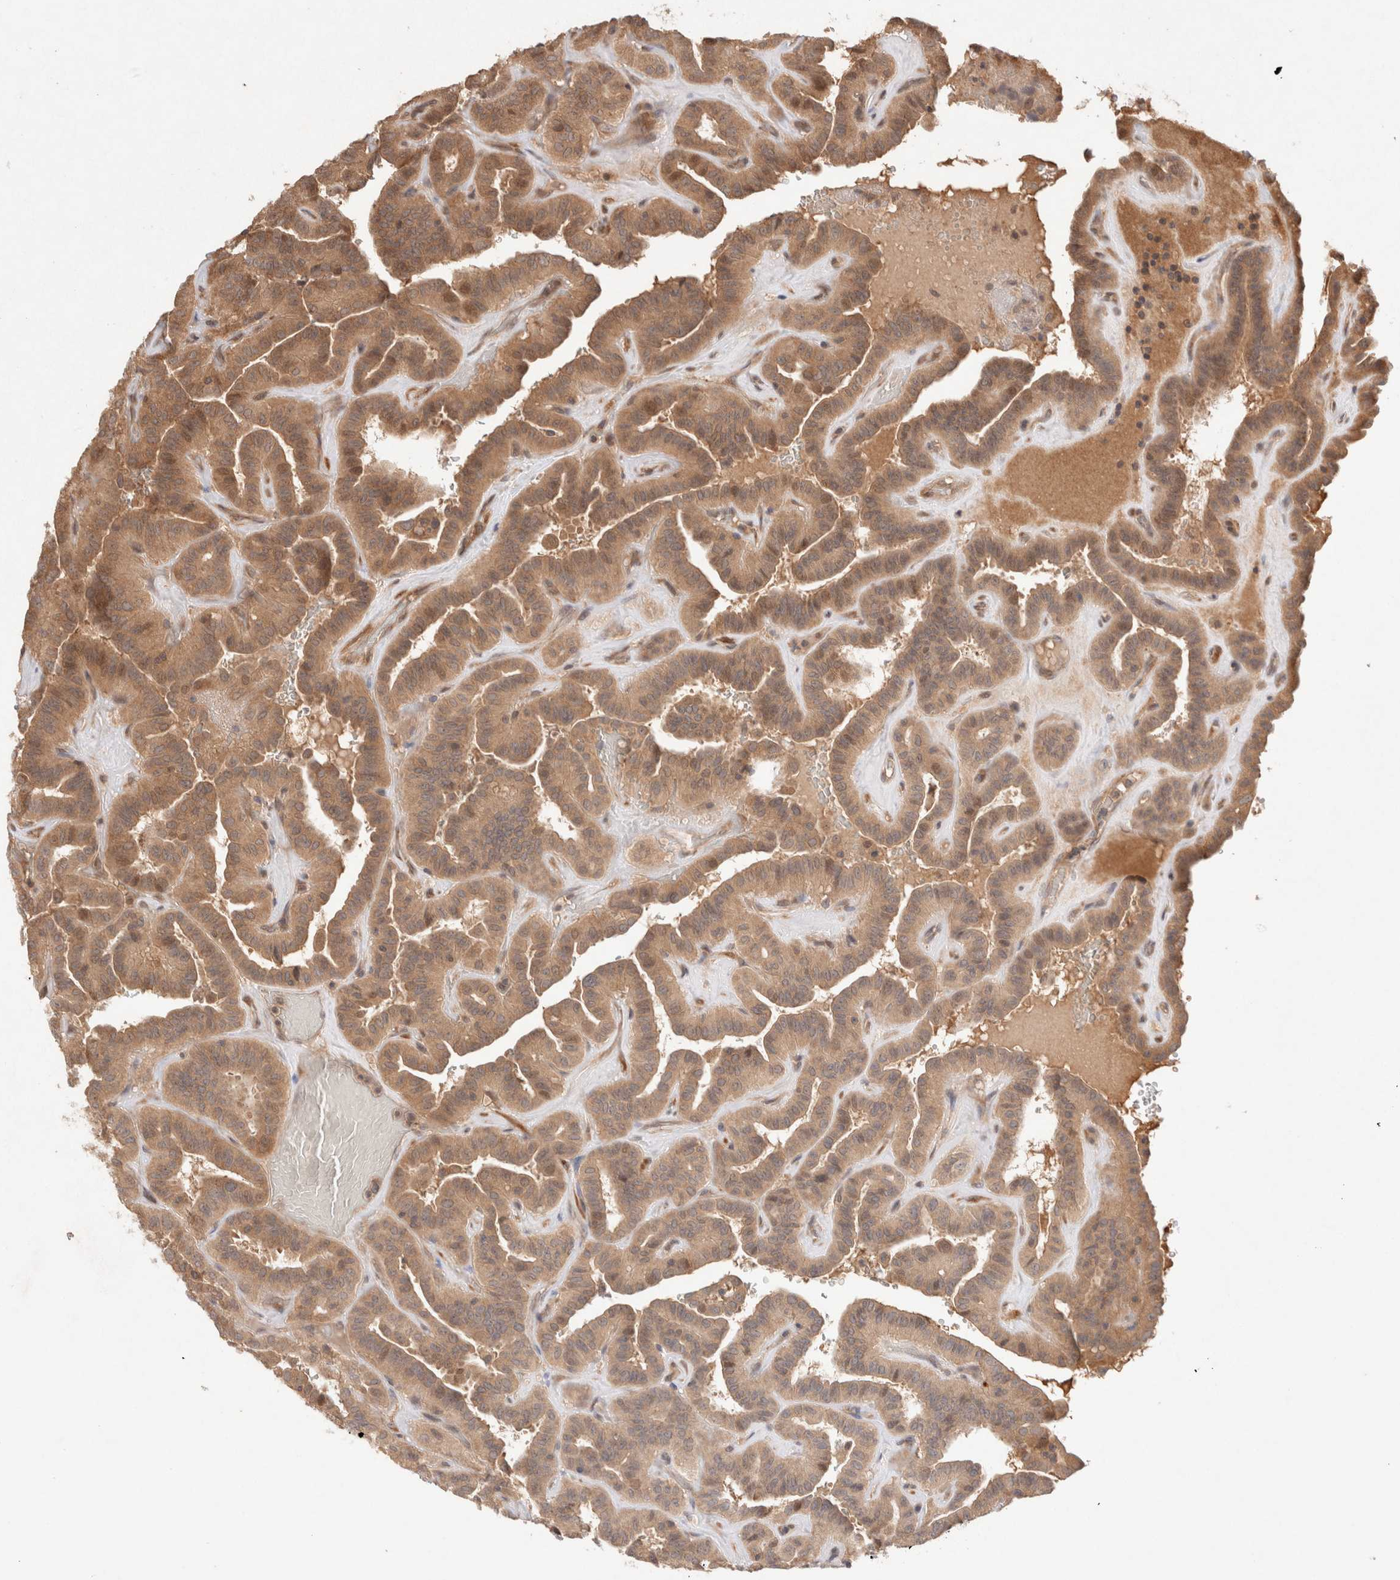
{"staining": {"intensity": "moderate", "quantity": ">75%", "location": "cytoplasmic/membranous"}, "tissue": "thyroid cancer", "cell_type": "Tumor cells", "image_type": "cancer", "snomed": [{"axis": "morphology", "description": "Papillary adenocarcinoma, NOS"}, {"axis": "topography", "description": "Thyroid gland"}], "caption": "Immunohistochemistry (IHC) staining of papillary adenocarcinoma (thyroid), which shows medium levels of moderate cytoplasmic/membranous expression in approximately >75% of tumor cells indicating moderate cytoplasmic/membranous protein expression. The staining was performed using DAB (3,3'-diaminobenzidine) (brown) for protein detection and nuclei were counterstained in hematoxylin (blue).", "gene": "KLHL20", "patient": {"sex": "male", "age": 77}}